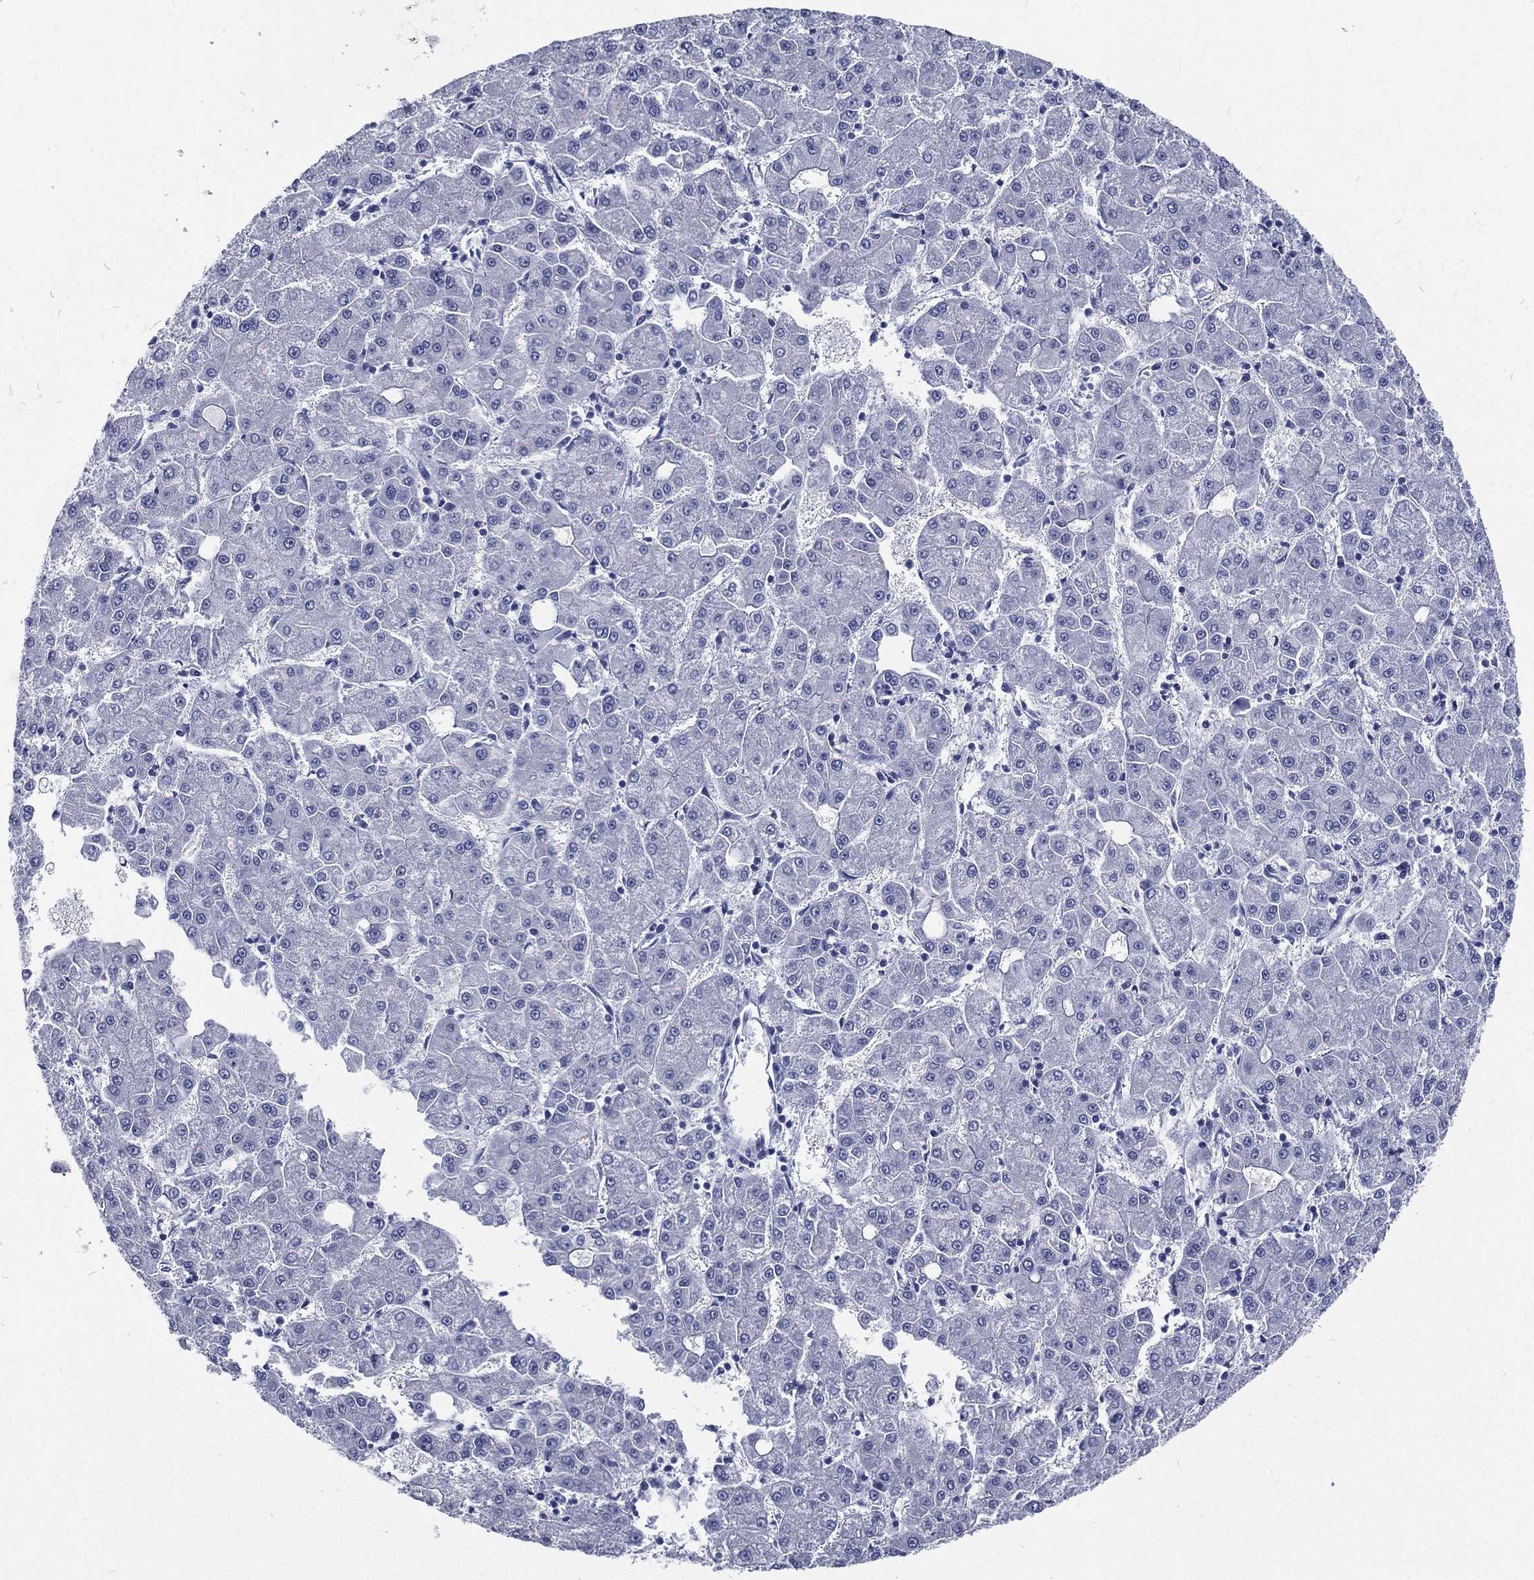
{"staining": {"intensity": "negative", "quantity": "none", "location": "none"}, "tissue": "liver cancer", "cell_type": "Tumor cells", "image_type": "cancer", "snomed": [{"axis": "morphology", "description": "Carcinoma, Hepatocellular, NOS"}, {"axis": "topography", "description": "Liver"}], "caption": "A histopathology image of human liver hepatocellular carcinoma is negative for staining in tumor cells. (Brightfield microscopy of DAB immunohistochemistry (IHC) at high magnification).", "gene": "RSPH4A", "patient": {"sex": "male", "age": 73}}